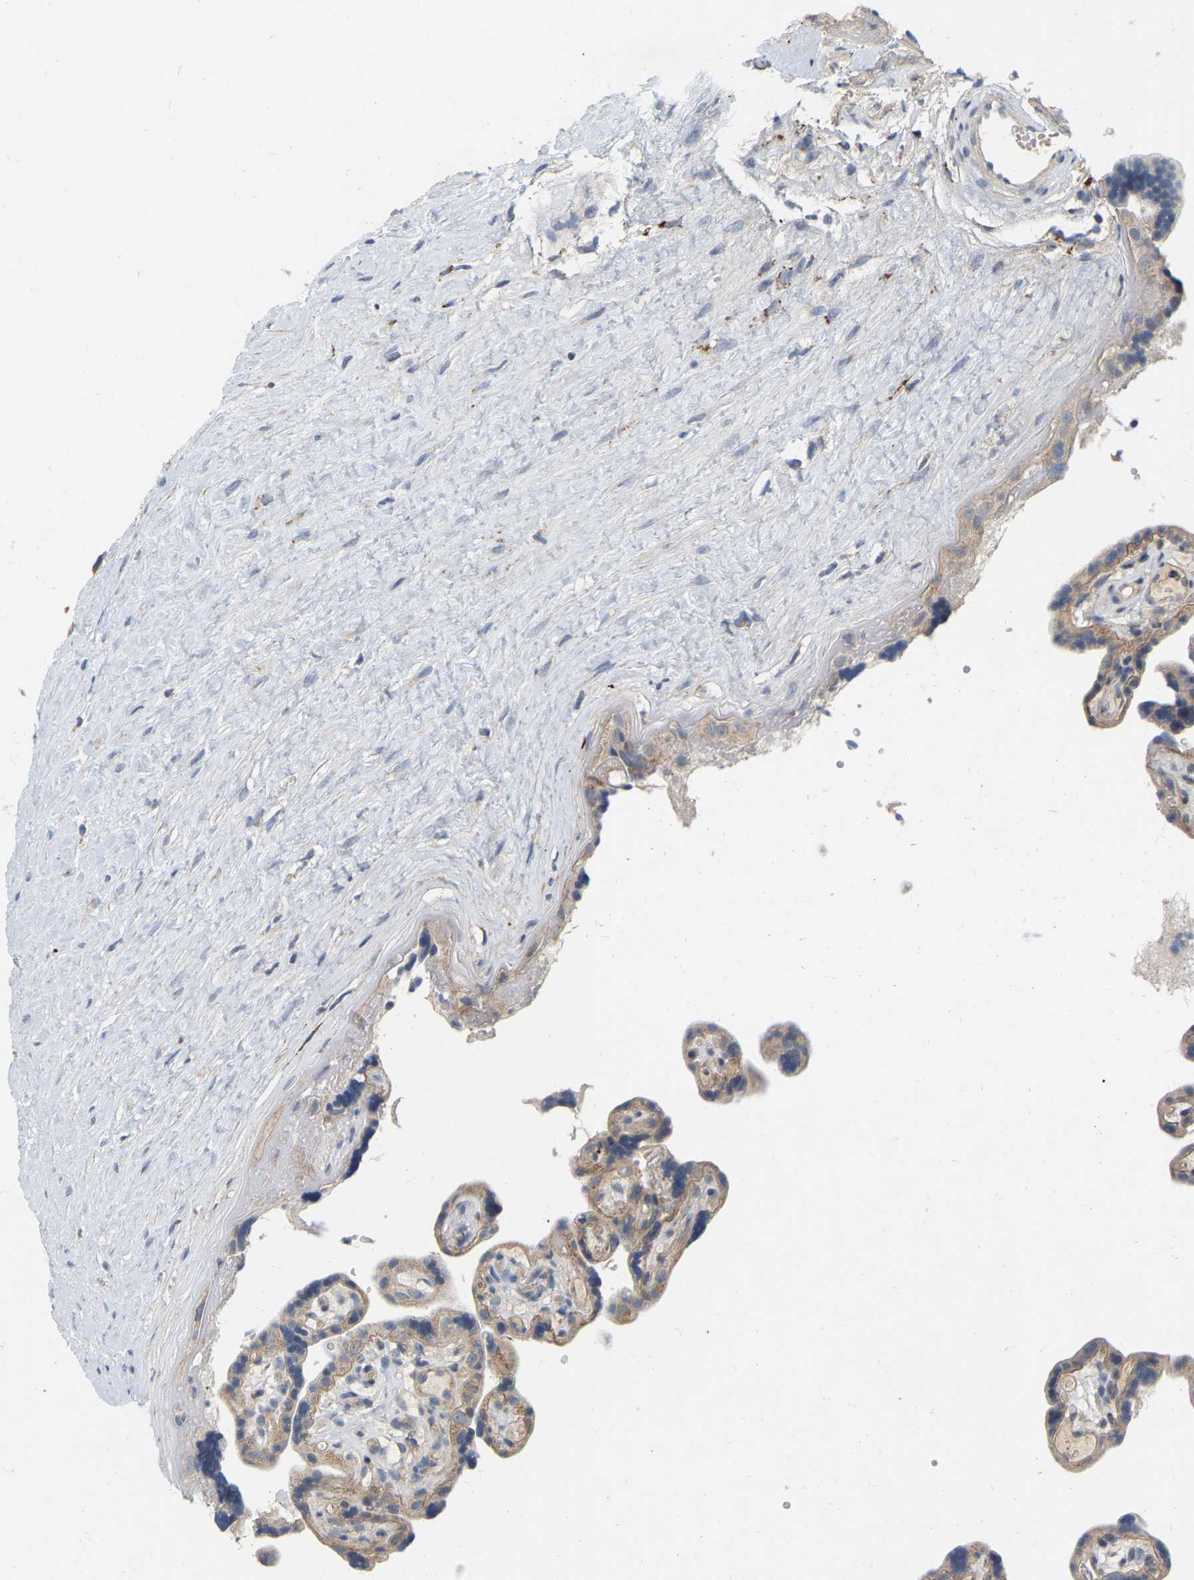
{"staining": {"intensity": "moderate", "quantity": "<25%", "location": "cytoplasmic/membranous"}, "tissue": "placenta", "cell_type": "Decidual cells", "image_type": "normal", "snomed": [{"axis": "morphology", "description": "Normal tissue, NOS"}, {"axis": "topography", "description": "Placenta"}], "caption": "The immunohistochemical stain shows moderate cytoplasmic/membranous expression in decidual cells of benign placenta. (Brightfield microscopy of DAB IHC at high magnification).", "gene": "SSH1", "patient": {"sex": "female", "age": 30}}